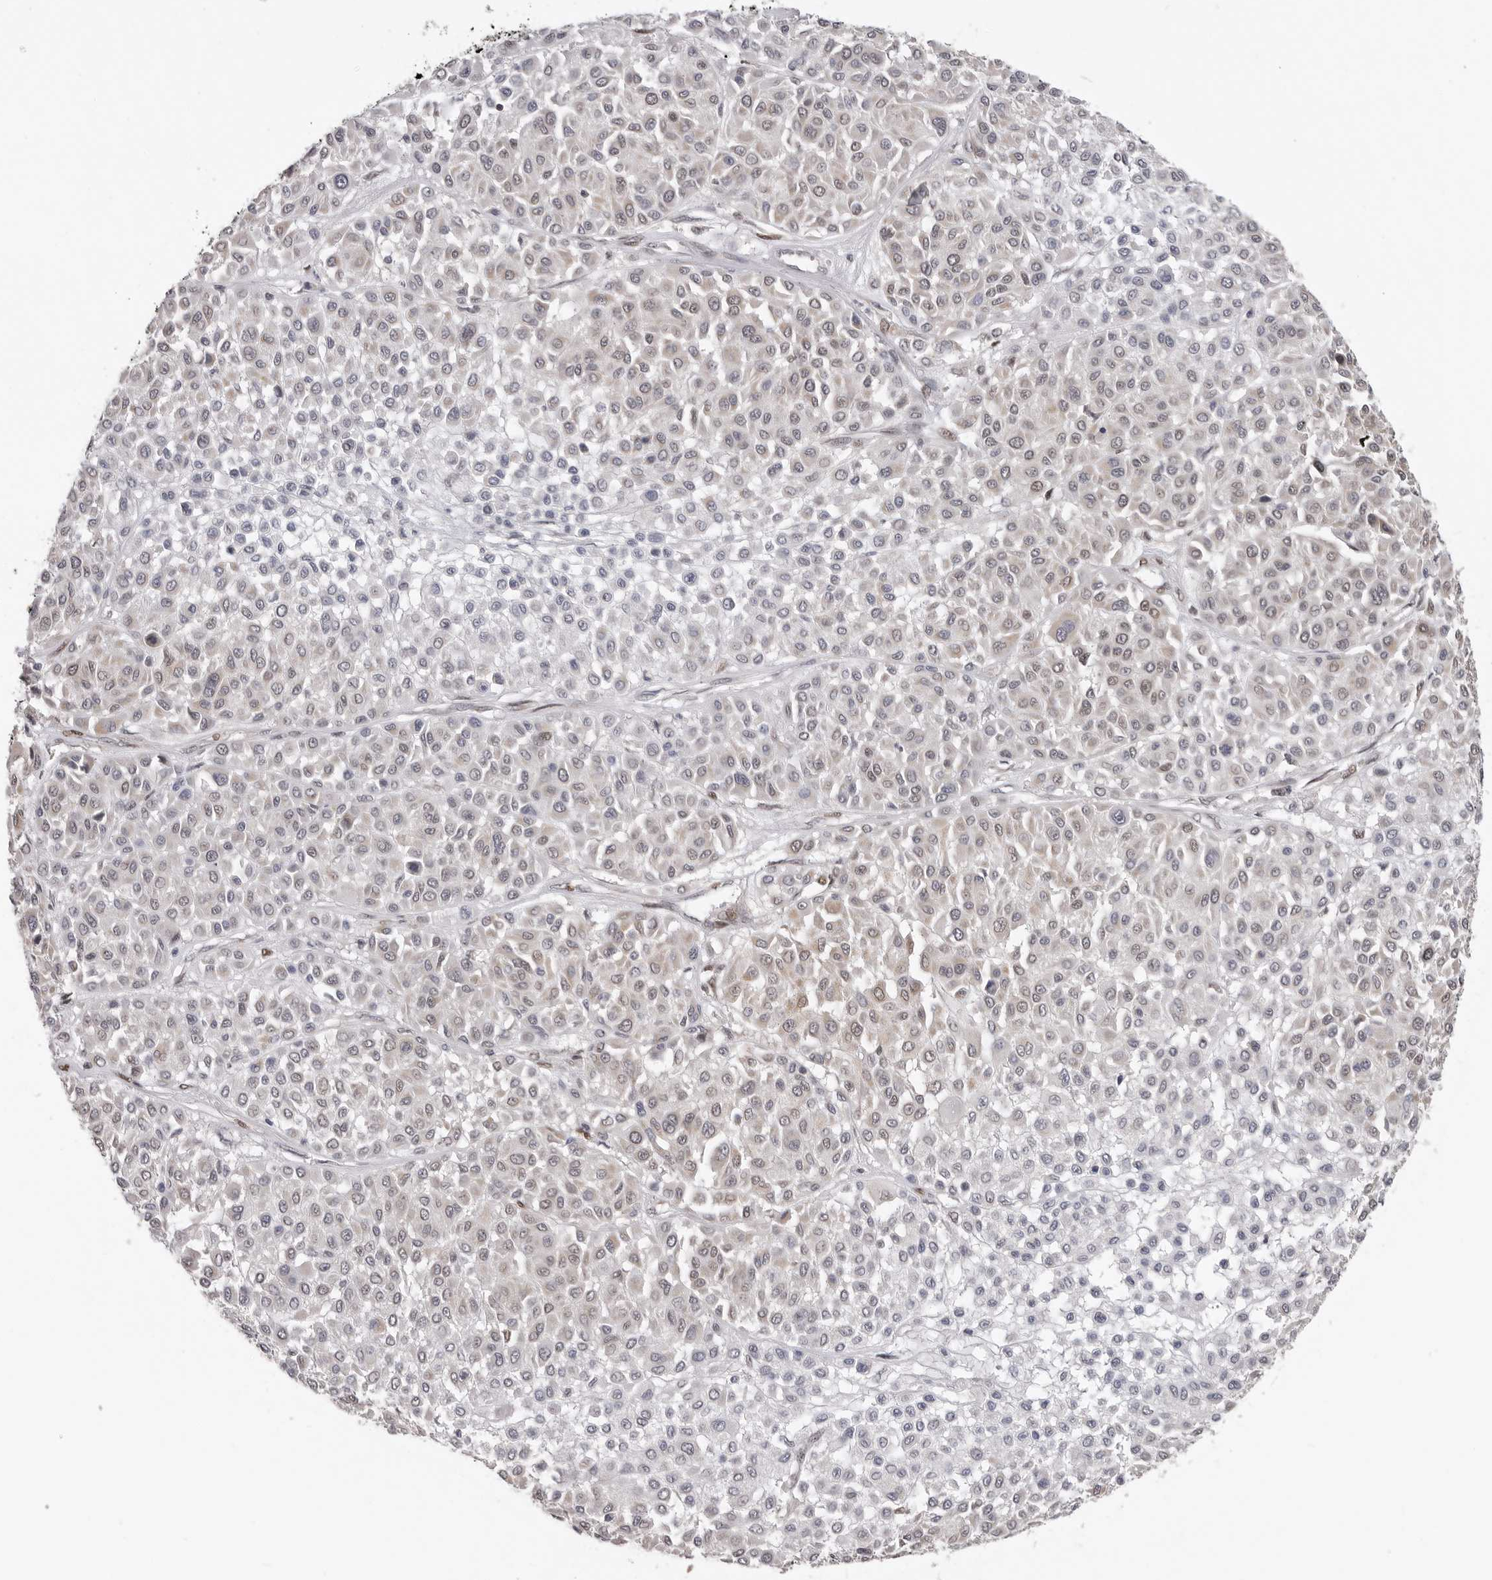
{"staining": {"intensity": "weak", "quantity": "<25%", "location": "cytoplasmic/membranous,nuclear"}, "tissue": "melanoma", "cell_type": "Tumor cells", "image_type": "cancer", "snomed": [{"axis": "morphology", "description": "Malignant melanoma, Metastatic site"}, {"axis": "topography", "description": "Soft tissue"}], "caption": "Immunohistochemical staining of melanoma reveals no significant positivity in tumor cells.", "gene": "SMARCC1", "patient": {"sex": "male", "age": 41}}